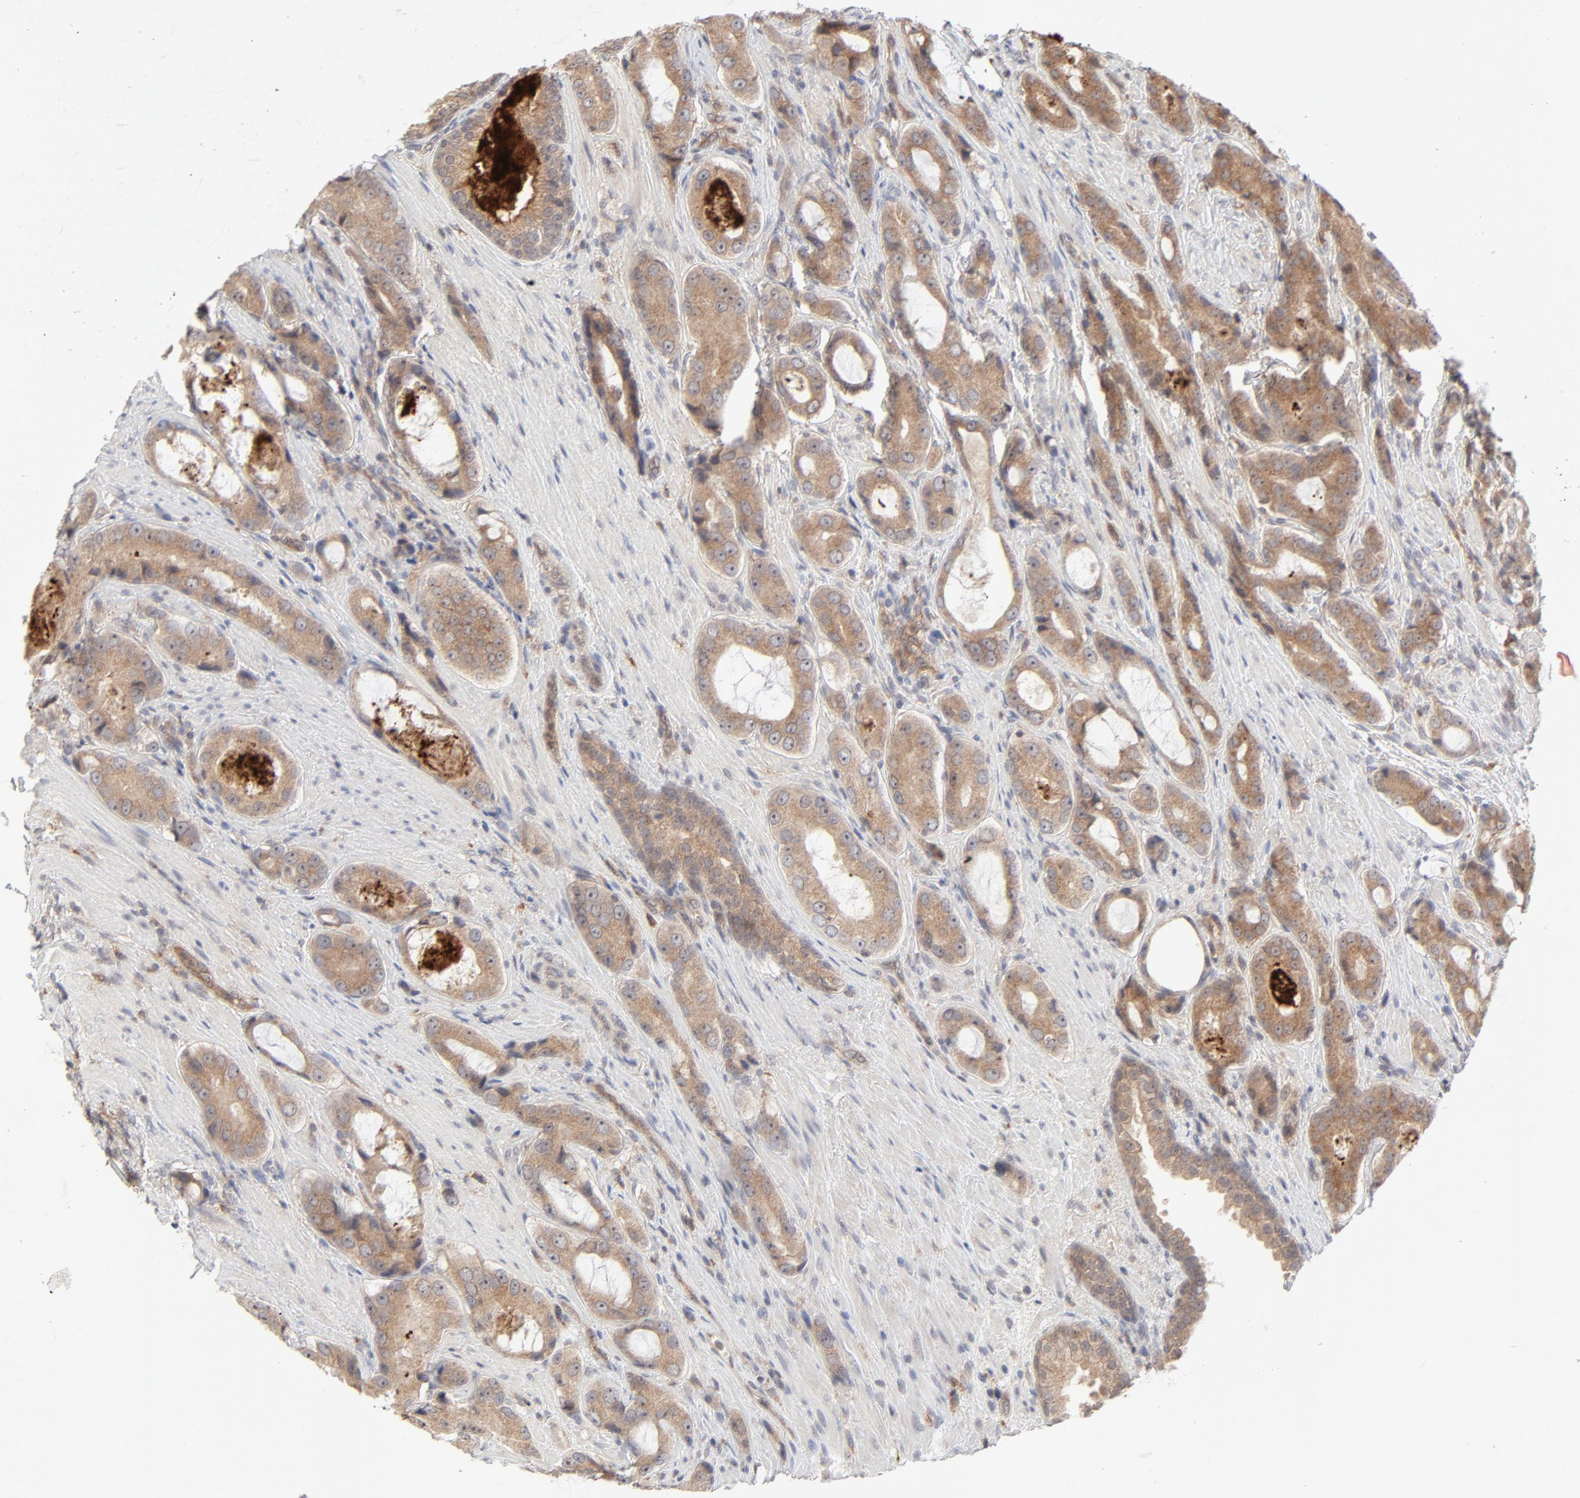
{"staining": {"intensity": "strong", "quantity": ">75%", "location": "cytoplasmic/membranous"}, "tissue": "prostate cancer", "cell_type": "Tumor cells", "image_type": "cancer", "snomed": [{"axis": "morphology", "description": "Adenocarcinoma, High grade"}, {"axis": "topography", "description": "Prostate"}], "caption": "Prostate cancer stained for a protein demonstrates strong cytoplasmic/membranous positivity in tumor cells. (Stains: DAB (3,3'-diaminobenzidine) in brown, nuclei in blue, Microscopy: brightfield microscopy at high magnification).", "gene": "RAB5C", "patient": {"sex": "male", "age": 72}}